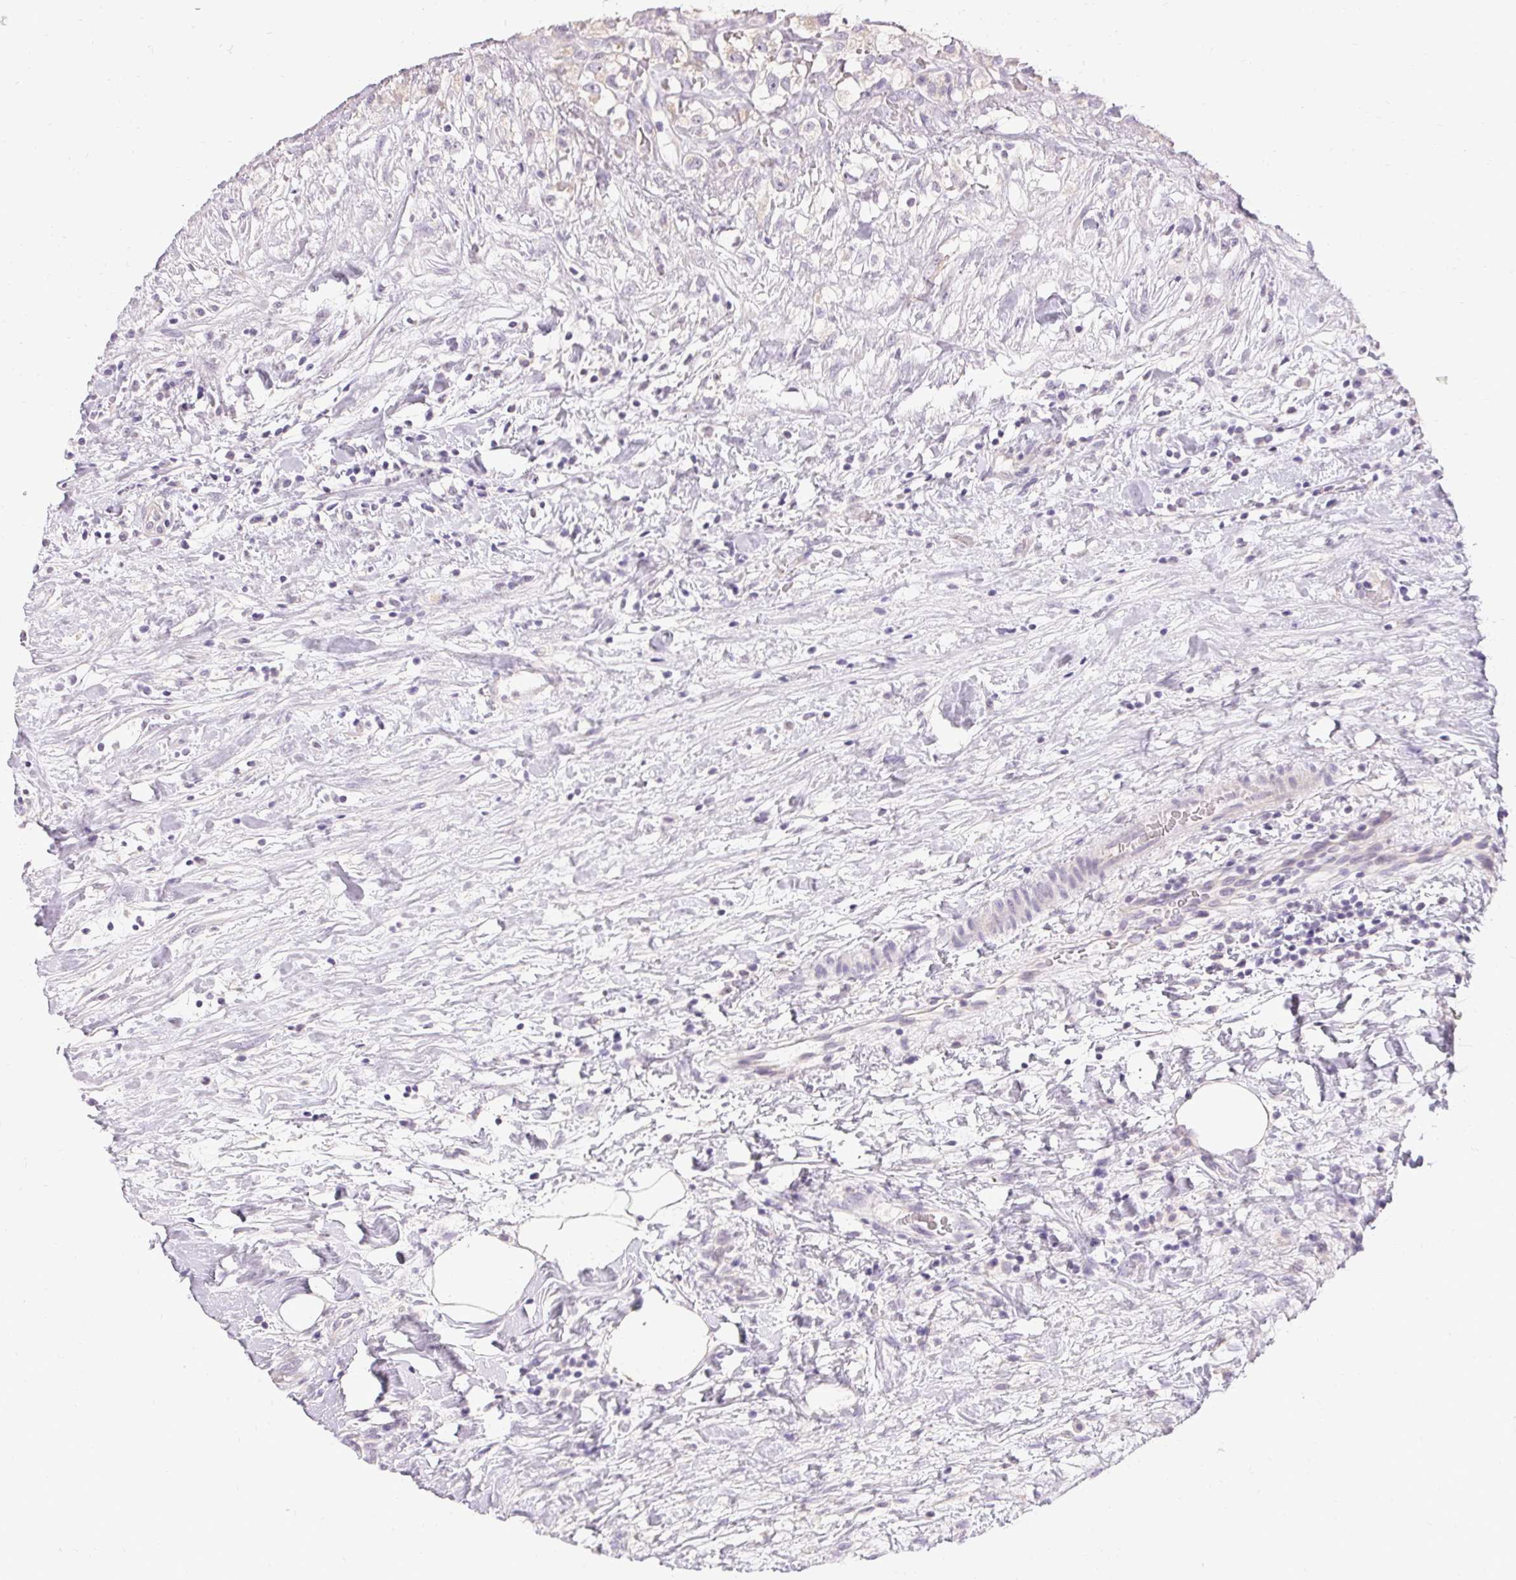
{"staining": {"intensity": "negative", "quantity": "none", "location": "none"}, "tissue": "renal cancer", "cell_type": "Tumor cells", "image_type": "cancer", "snomed": [{"axis": "morphology", "description": "Adenocarcinoma, NOS"}, {"axis": "topography", "description": "Kidney"}], "caption": "Renal cancer was stained to show a protein in brown. There is no significant expression in tumor cells.", "gene": "HSD17B3", "patient": {"sex": "male", "age": 59}}